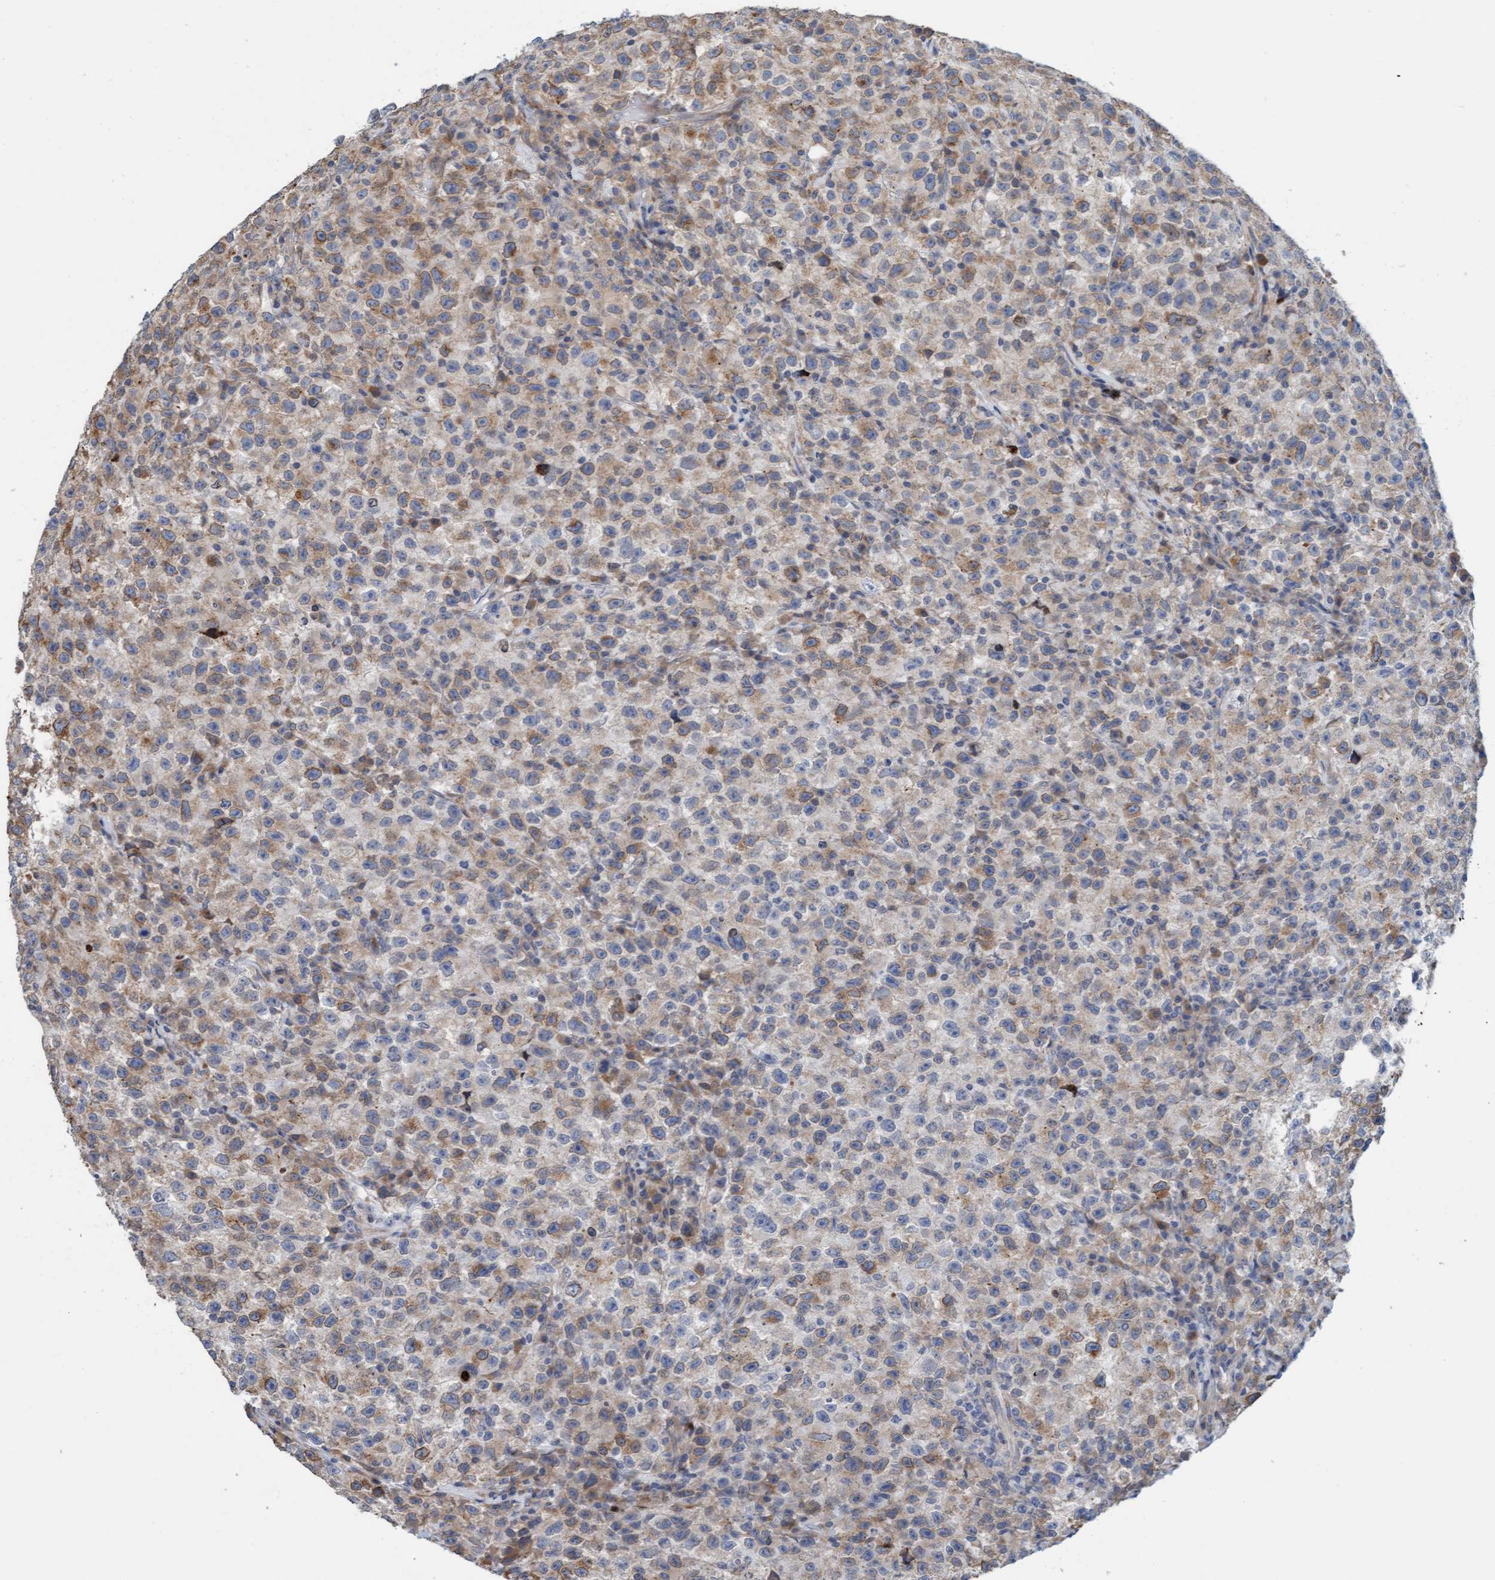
{"staining": {"intensity": "weak", "quantity": ">75%", "location": "cytoplasmic/membranous"}, "tissue": "testis cancer", "cell_type": "Tumor cells", "image_type": "cancer", "snomed": [{"axis": "morphology", "description": "Seminoma, NOS"}, {"axis": "topography", "description": "Testis"}], "caption": "Testis seminoma stained with DAB (3,3'-diaminobenzidine) immunohistochemistry displays low levels of weak cytoplasmic/membranous positivity in approximately >75% of tumor cells.", "gene": "MMP8", "patient": {"sex": "male", "age": 22}}